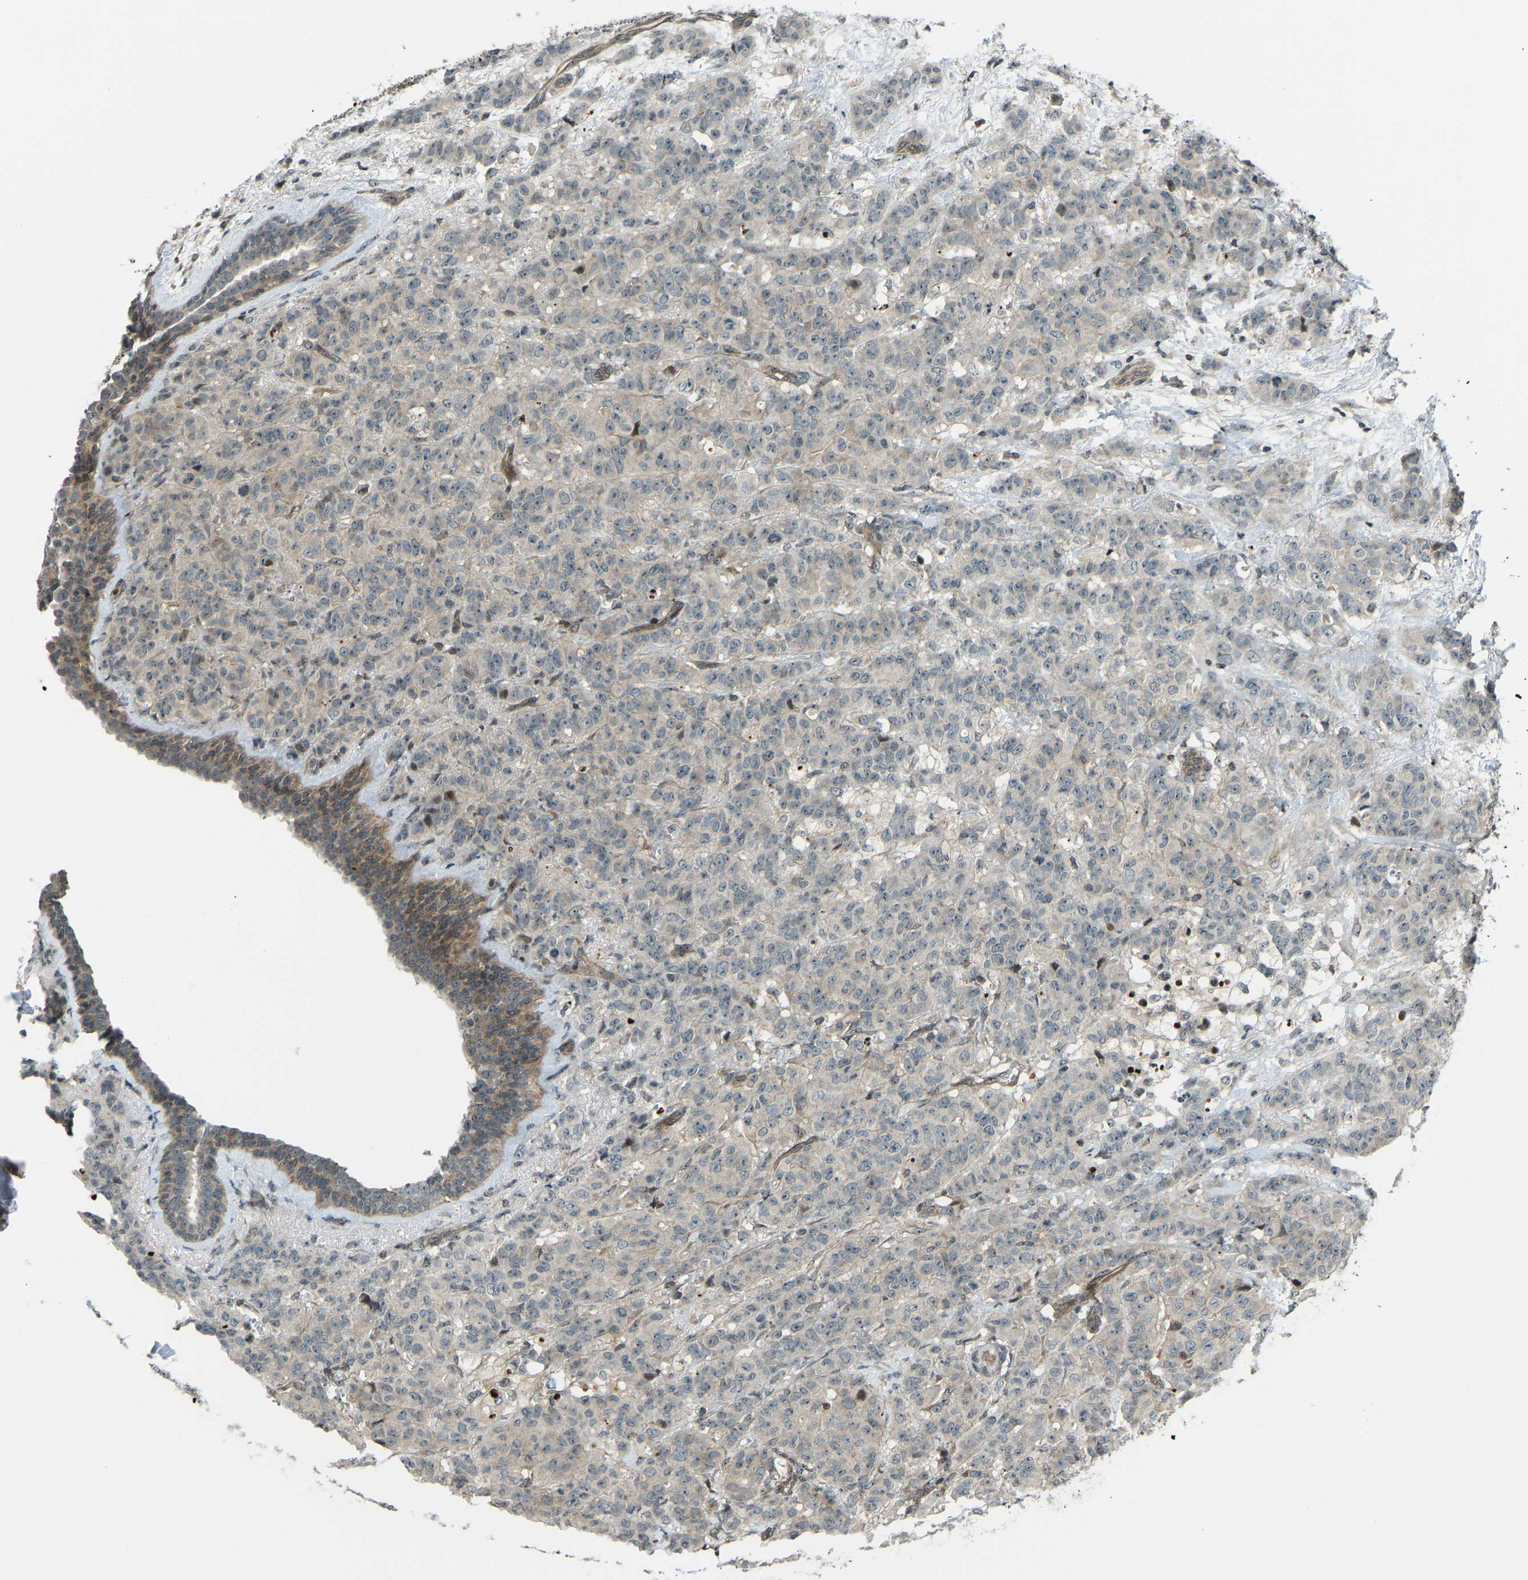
{"staining": {"intensity": "negative", "quantity": "none", "location": "none"}, "tissue": "breast cancer", "cell_type": "Tumor cells", "image_type": "cancer", "snomed": [{"axis": "morphology", "description": "Normal tissue, NOS"}, {"axis": "morphology", "description": "Duct carcinoma"}, {"axis": "topography", "description": "Breast"}], "caption": "Tumor cells show no significant protein staining in breast infiltrating ductal carcinoma.", "gene": "SVOPL", "patient": {"sex": "female", "age": 40}}